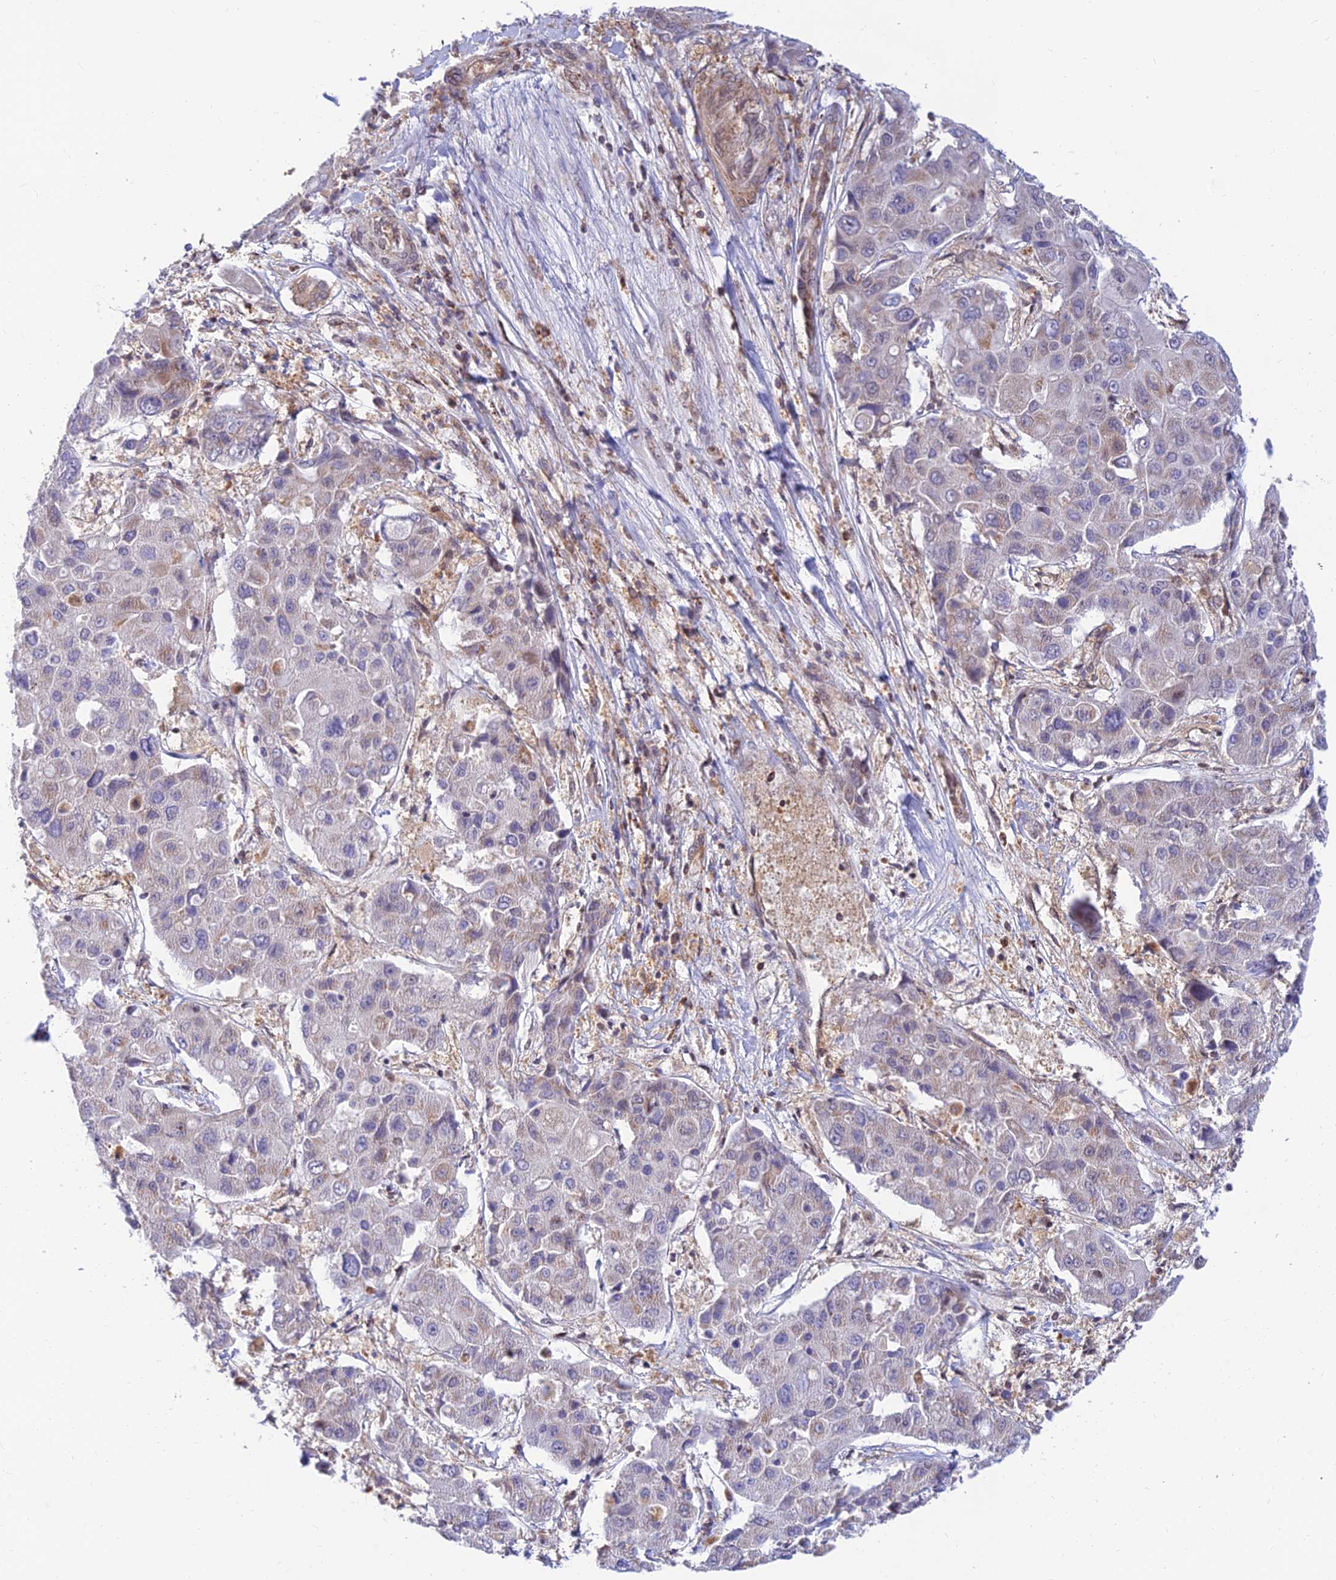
{"staining": {"intensity": "weak", "quantity": "25%-75%", "location": "cytoplasmic/membranous"}, "tissue": "liver cancer", "cell_type": "Tumor cells", "image_type": "cancer", "snomed": [{"axis": "morphology", "description": "Cholangiocarcinoma"}, {"axis": "topography", "description": "Liver"}], "caption": "High-power microscopy captured an immunohistochemistry histopathology image of liver cancer (cholangiocarcinoma), revealing weak cytoplasmic/membranous expression in approximately 25%-75% of tumor cells. The staining was performed using DAB (3,3'-diaminobenzidine) to visualize the protein expression in brown, while the nuclei were stained in blue with hematoxylin (Magnification: 20x).", "gene": "LYSMD2", "patient": {"sex": "male", "age": 67}}